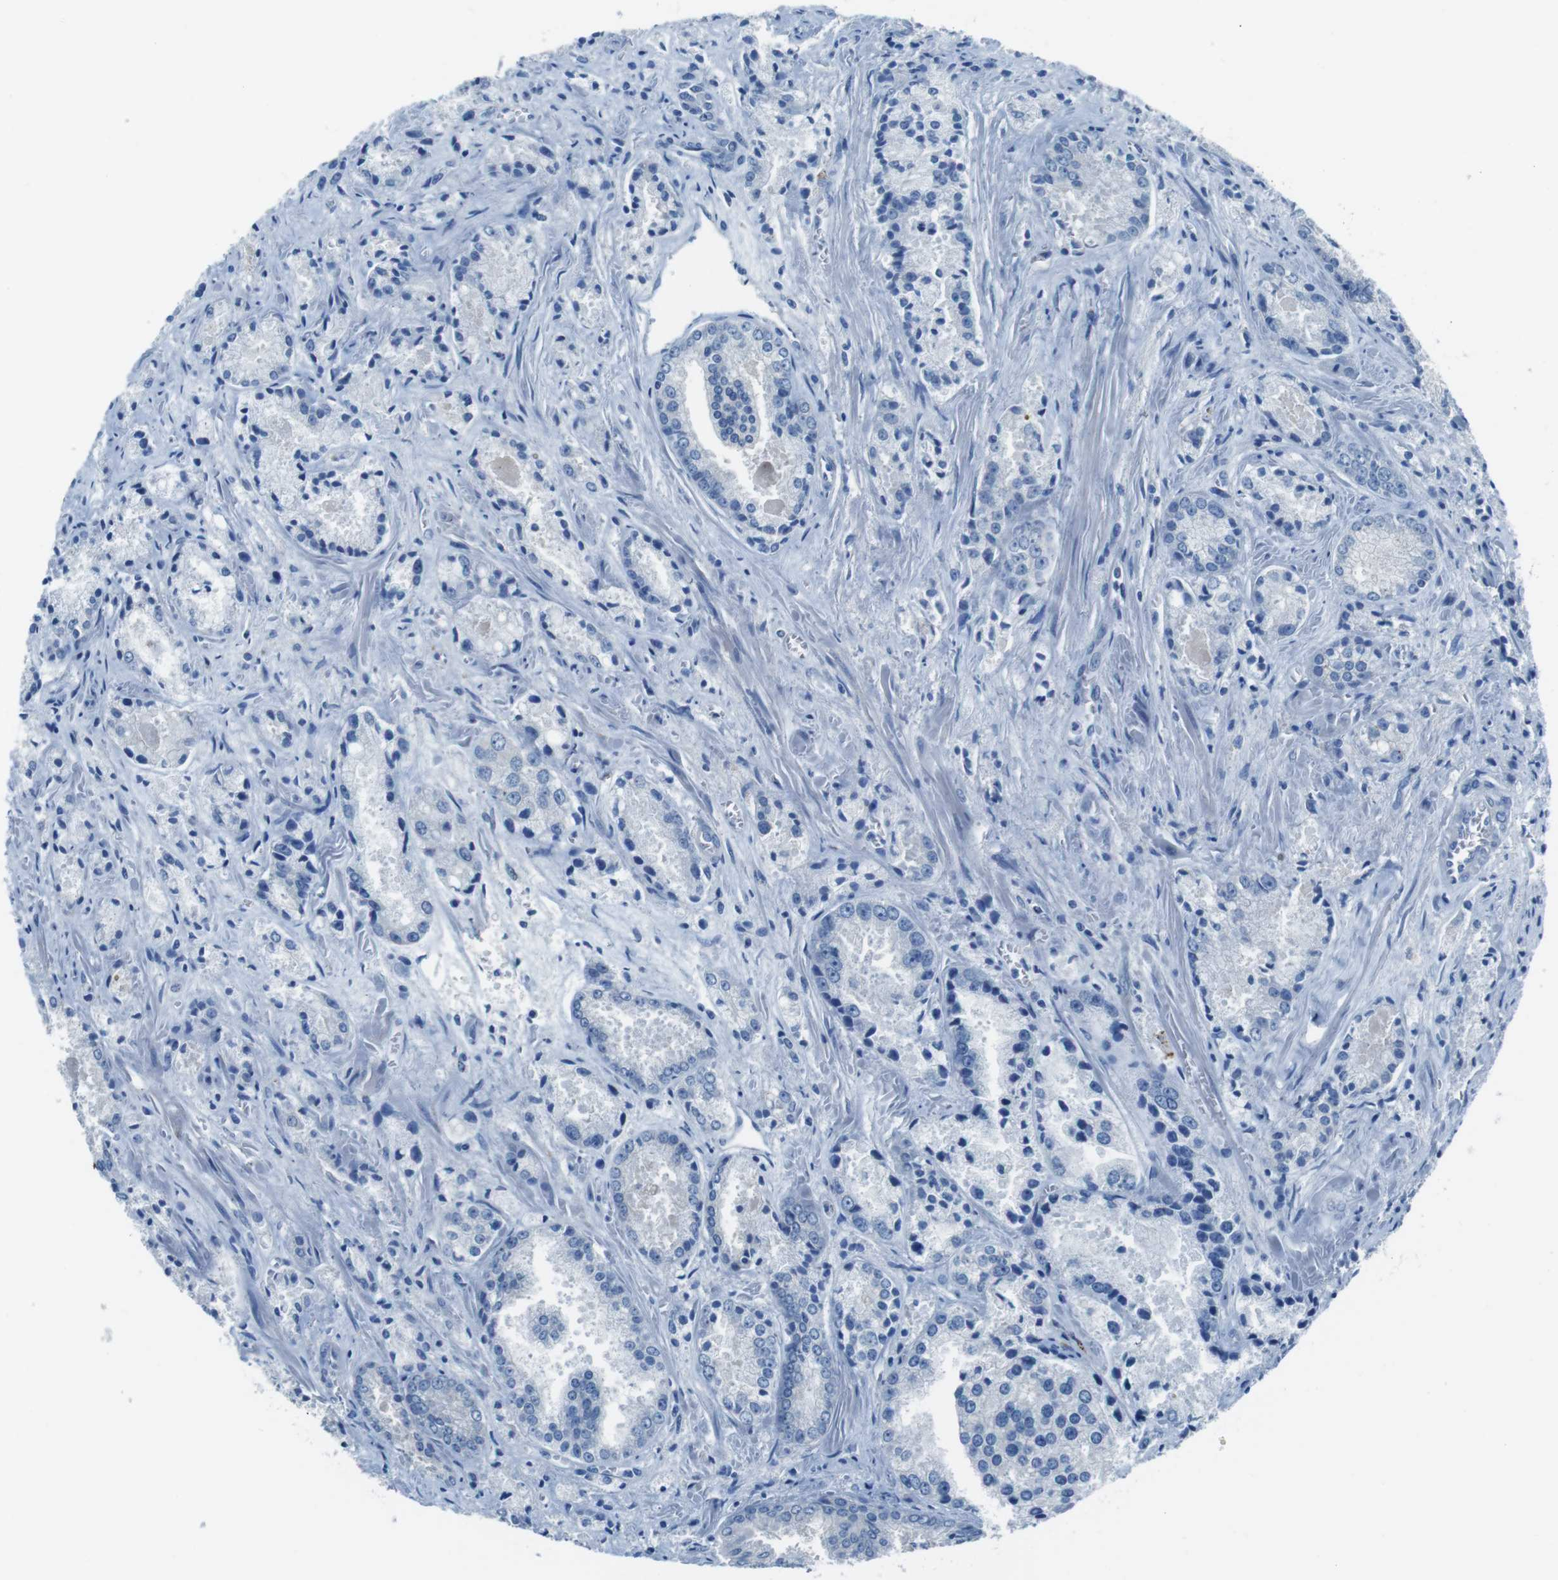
{"staining": {"intensity": "negative", "quantity": "none", "location": "none"}, "tissue": "prostate cancer", "cell_type": "Tumor cells", "image_type": "cancer", "snomed": [{"axis": "morphology", "description": "Adenocarcinoma, Low grade"}, {"axis": "topography", "description": "Prostate"}], "caption": "Prostate cancer was stained to show a protein in brown. There is no significant expression in tumor cells.", "gene": "TULP3", "patient": {"sex": "male", "age": 64}}